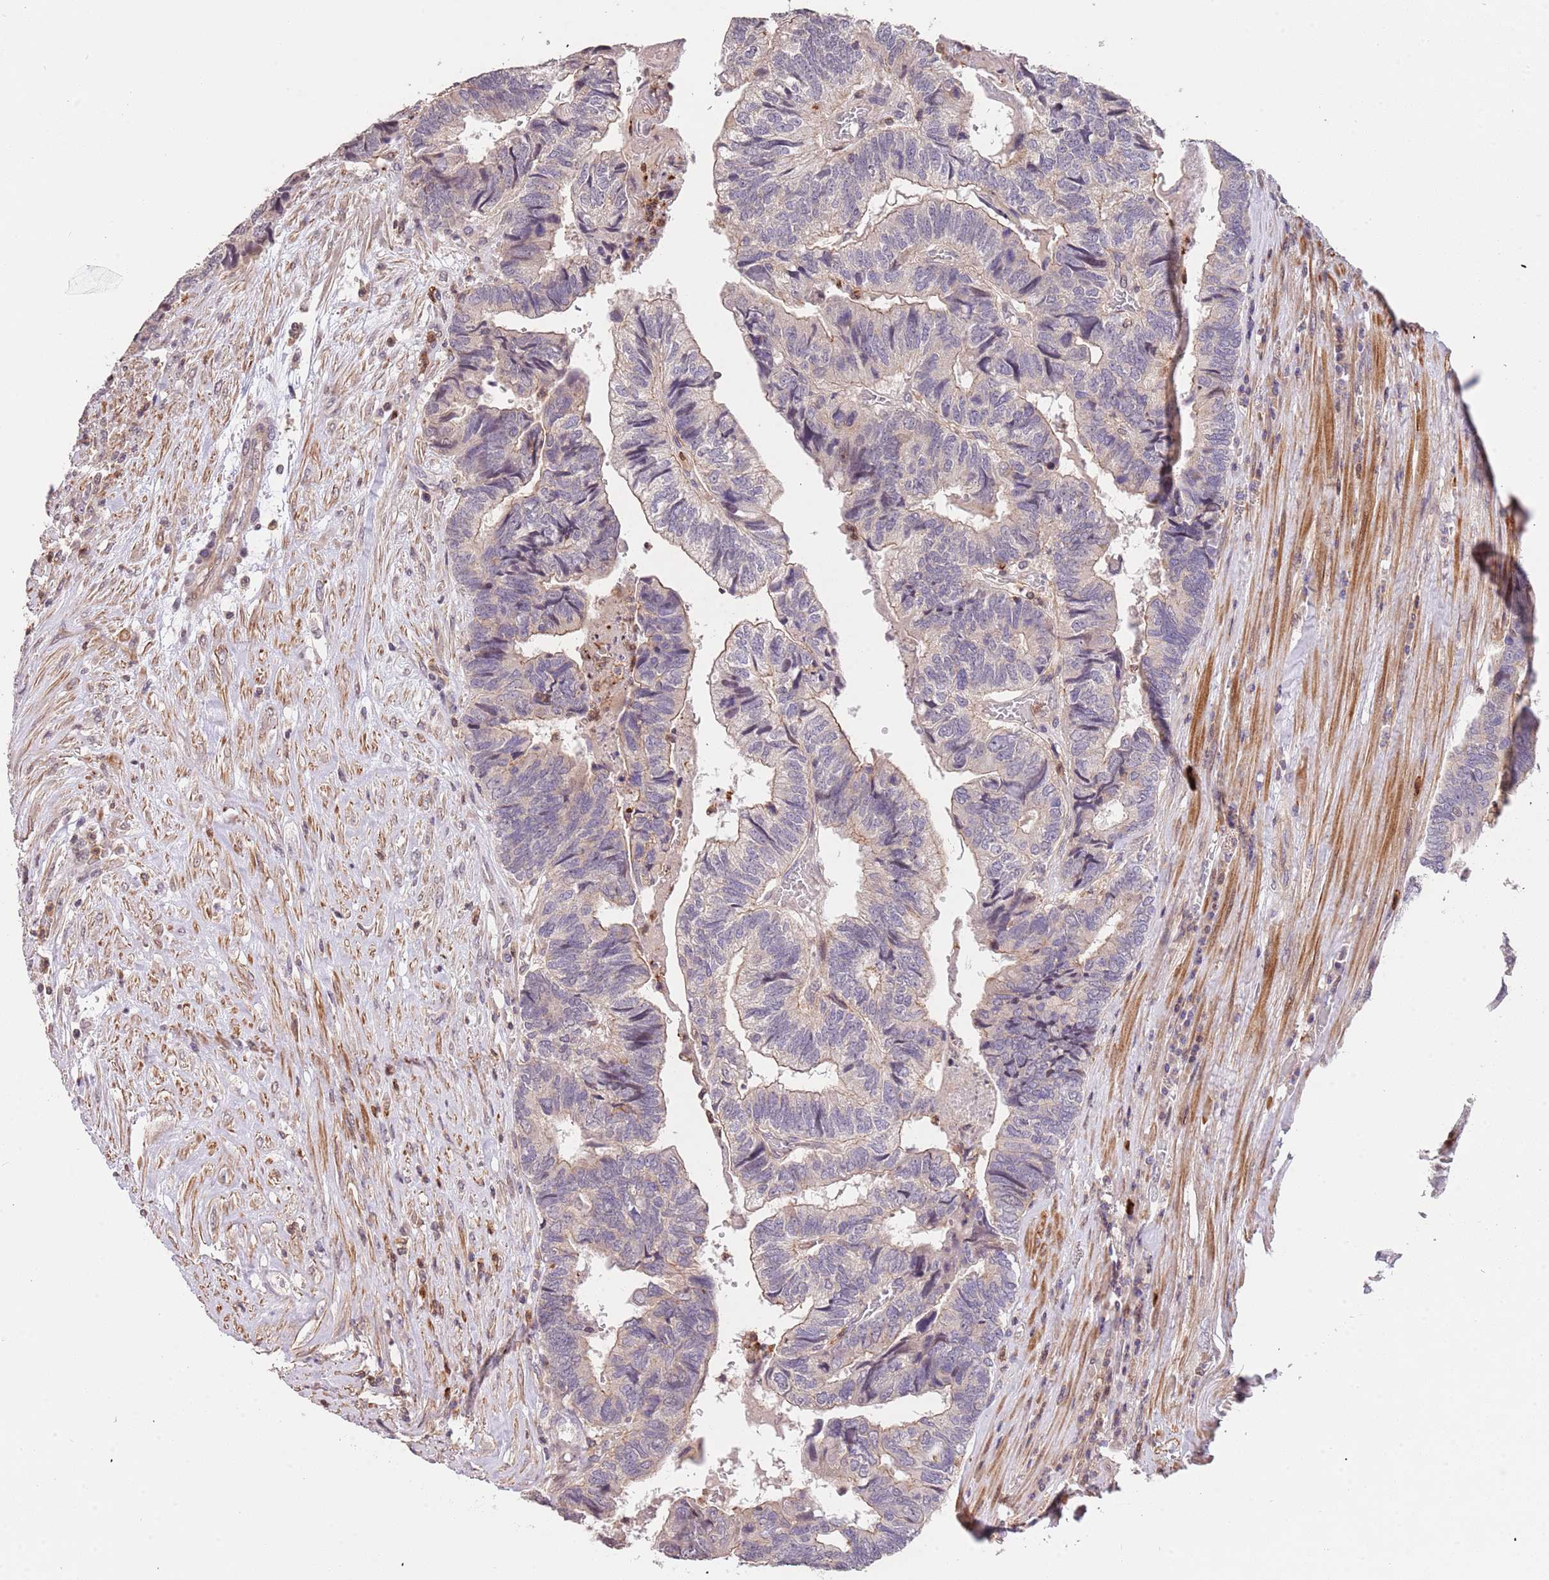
{"staining": {"intensity": "weak", "quantity": "<25%", "location": "cytoplasmic/membranous"}, "tissue": "colorectal cancer", "cell_type": "Tumor cells", "image_type": "cancer", "snomed": [{"axis": "morphology", "description": "Adenocarcinoma, NOS"}, {"axis": "topography", "description": "Colon"}], "caption": "Protein analysis of colorectal cancer (adenocarcinoma) demonstrates no significant expression in tumor cells.", "gene": "SLC16A4", "patient": {"sex": "female", "age": 67}}